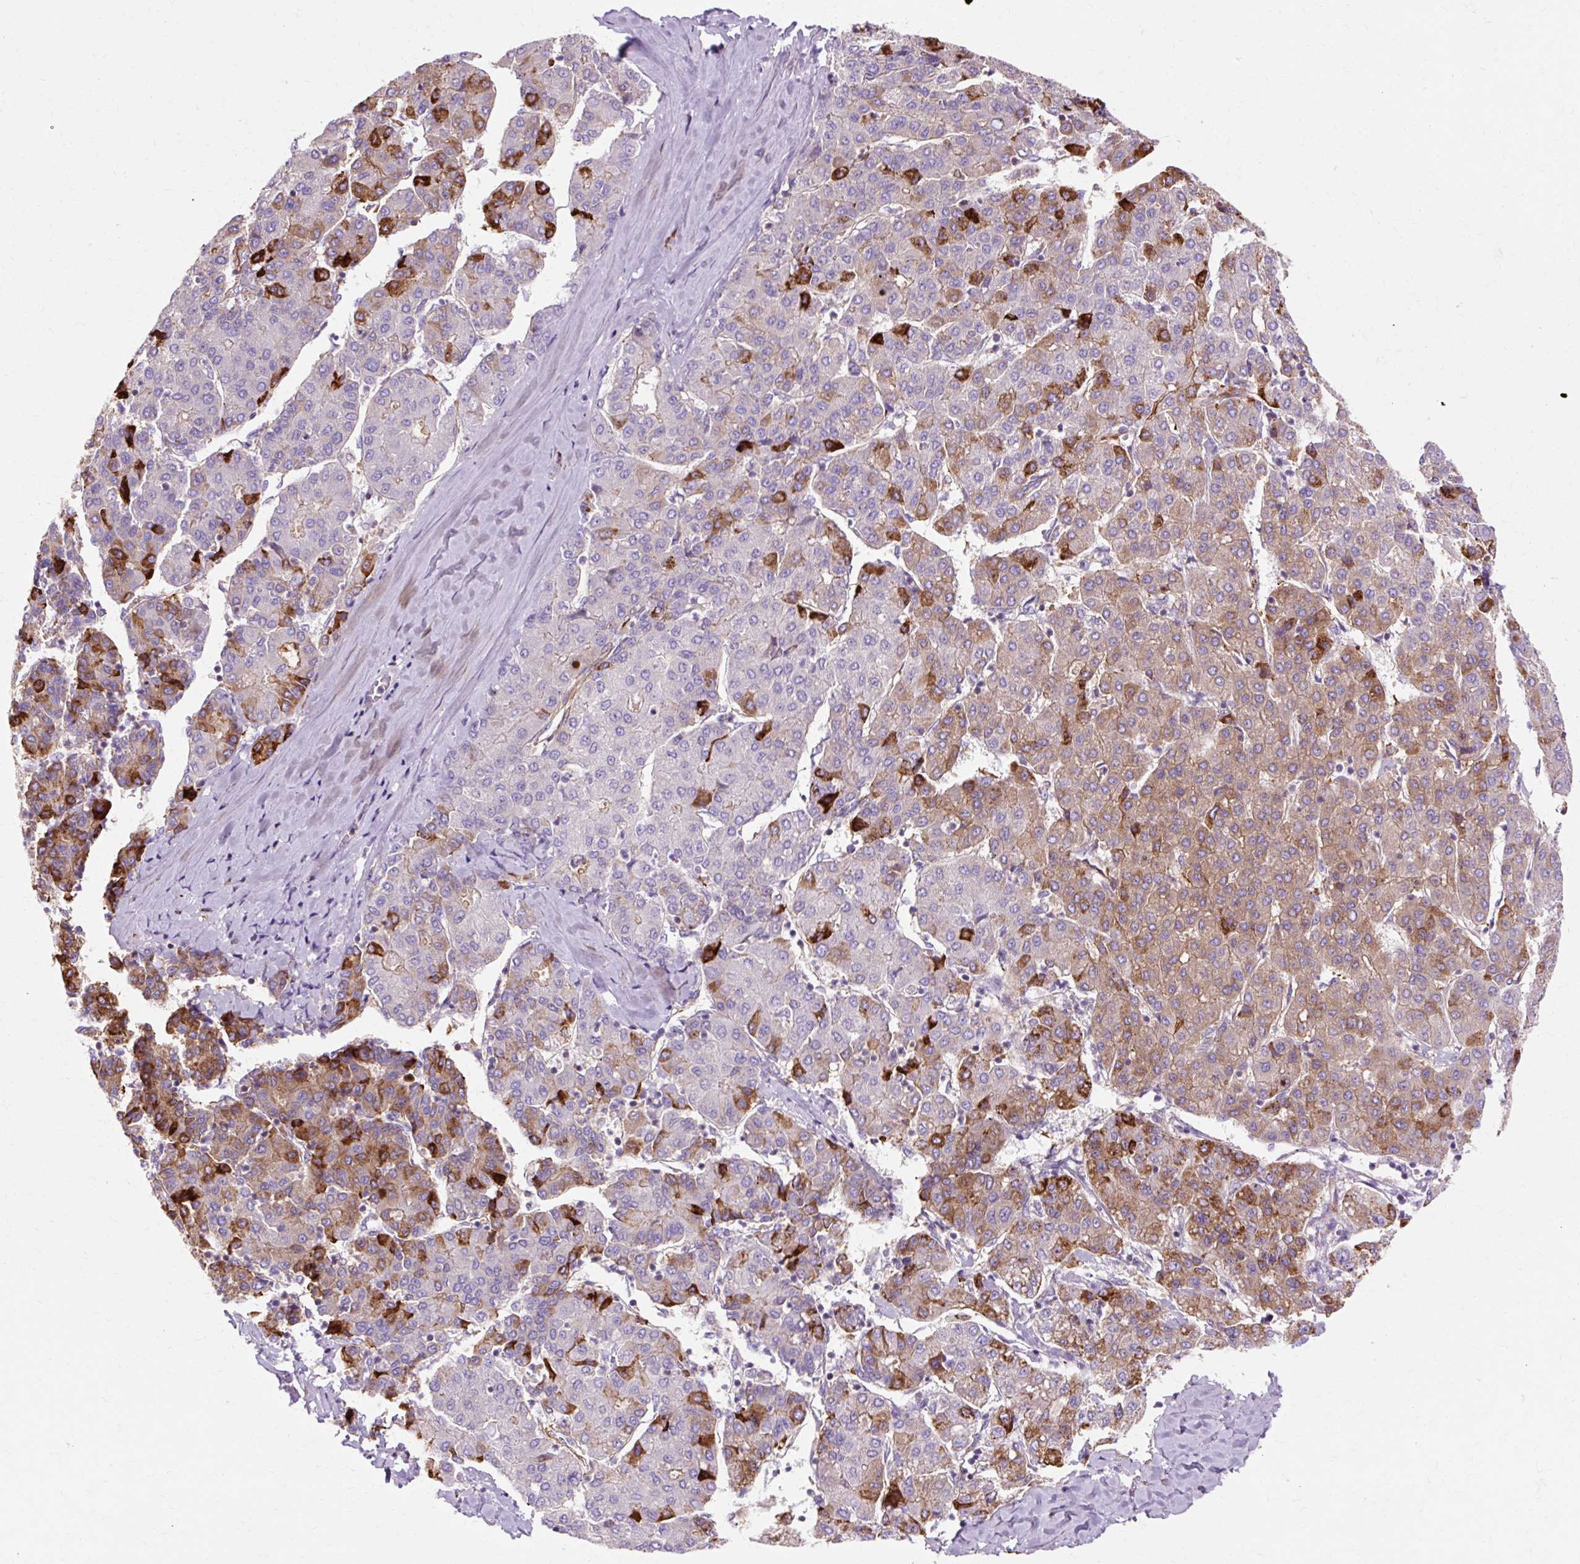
{"staining": {"intensity": "strong", "quantity": "<25%", "location": "cytoplasmic/membranous"}, "tissue": "liver cancer", "cell_type": "Tumor cells", "image_type": "cancer", "snomed": [{"axis": "morphology", "description": "Carcinoma, Hepatocellular, NOS"}, {"axis": "topography", "description": "Liver"}], "caption": "This histopathology image exhibits liver cancer (hepatocellular carcinoma) stained with immunohistochemistry to label a protein in brown. The cytoplasmic/membranous of tumor cells show strong positivity for the protein. Nuclei are counter-stained blue.", "gene": "TBC1D2B", "patient": {"sex": "male", "age": 65}}